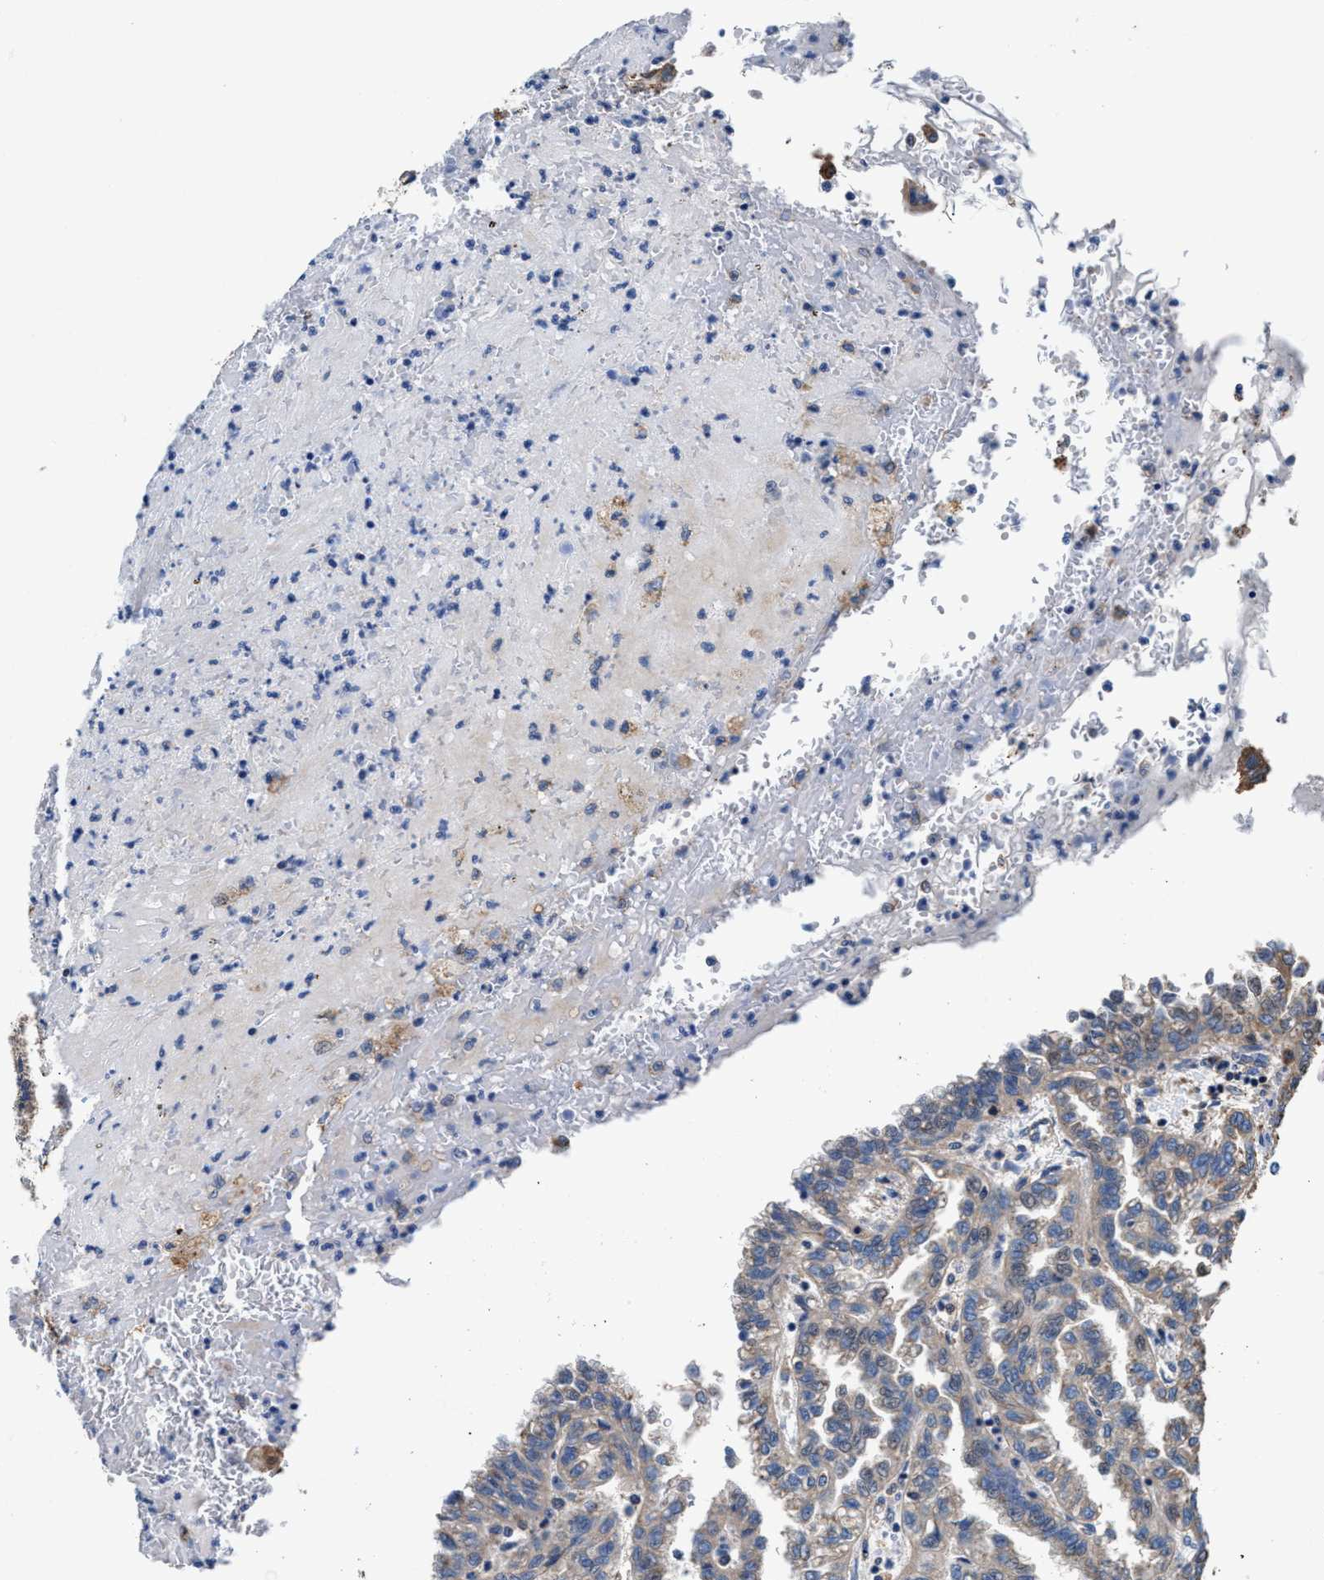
{"staining": {"intensity": "weak", "quantity": "25%-75%", "location": "cytoplasmic/membranous"}, "tissue": "renal cancer", "cell_type": "Tumor cells", "image_type": "cancer", "snomed": [{"axis": "morphology", "description": "Inflammation, NOS"}, {"axis": "morphology", "description": "Adenocarcinoma, NOS"}, {"axis": "topography", "description": "Kidney"}], "caption": "Brown immunohistochemical staining in adenocarcinoma (renal) shows weak cytoplasmic/membranous staining in approximately 25%-75% of tumor cells.", "gene": "PPP1R9B", "patient": {"sex": "male", "age": 68}}